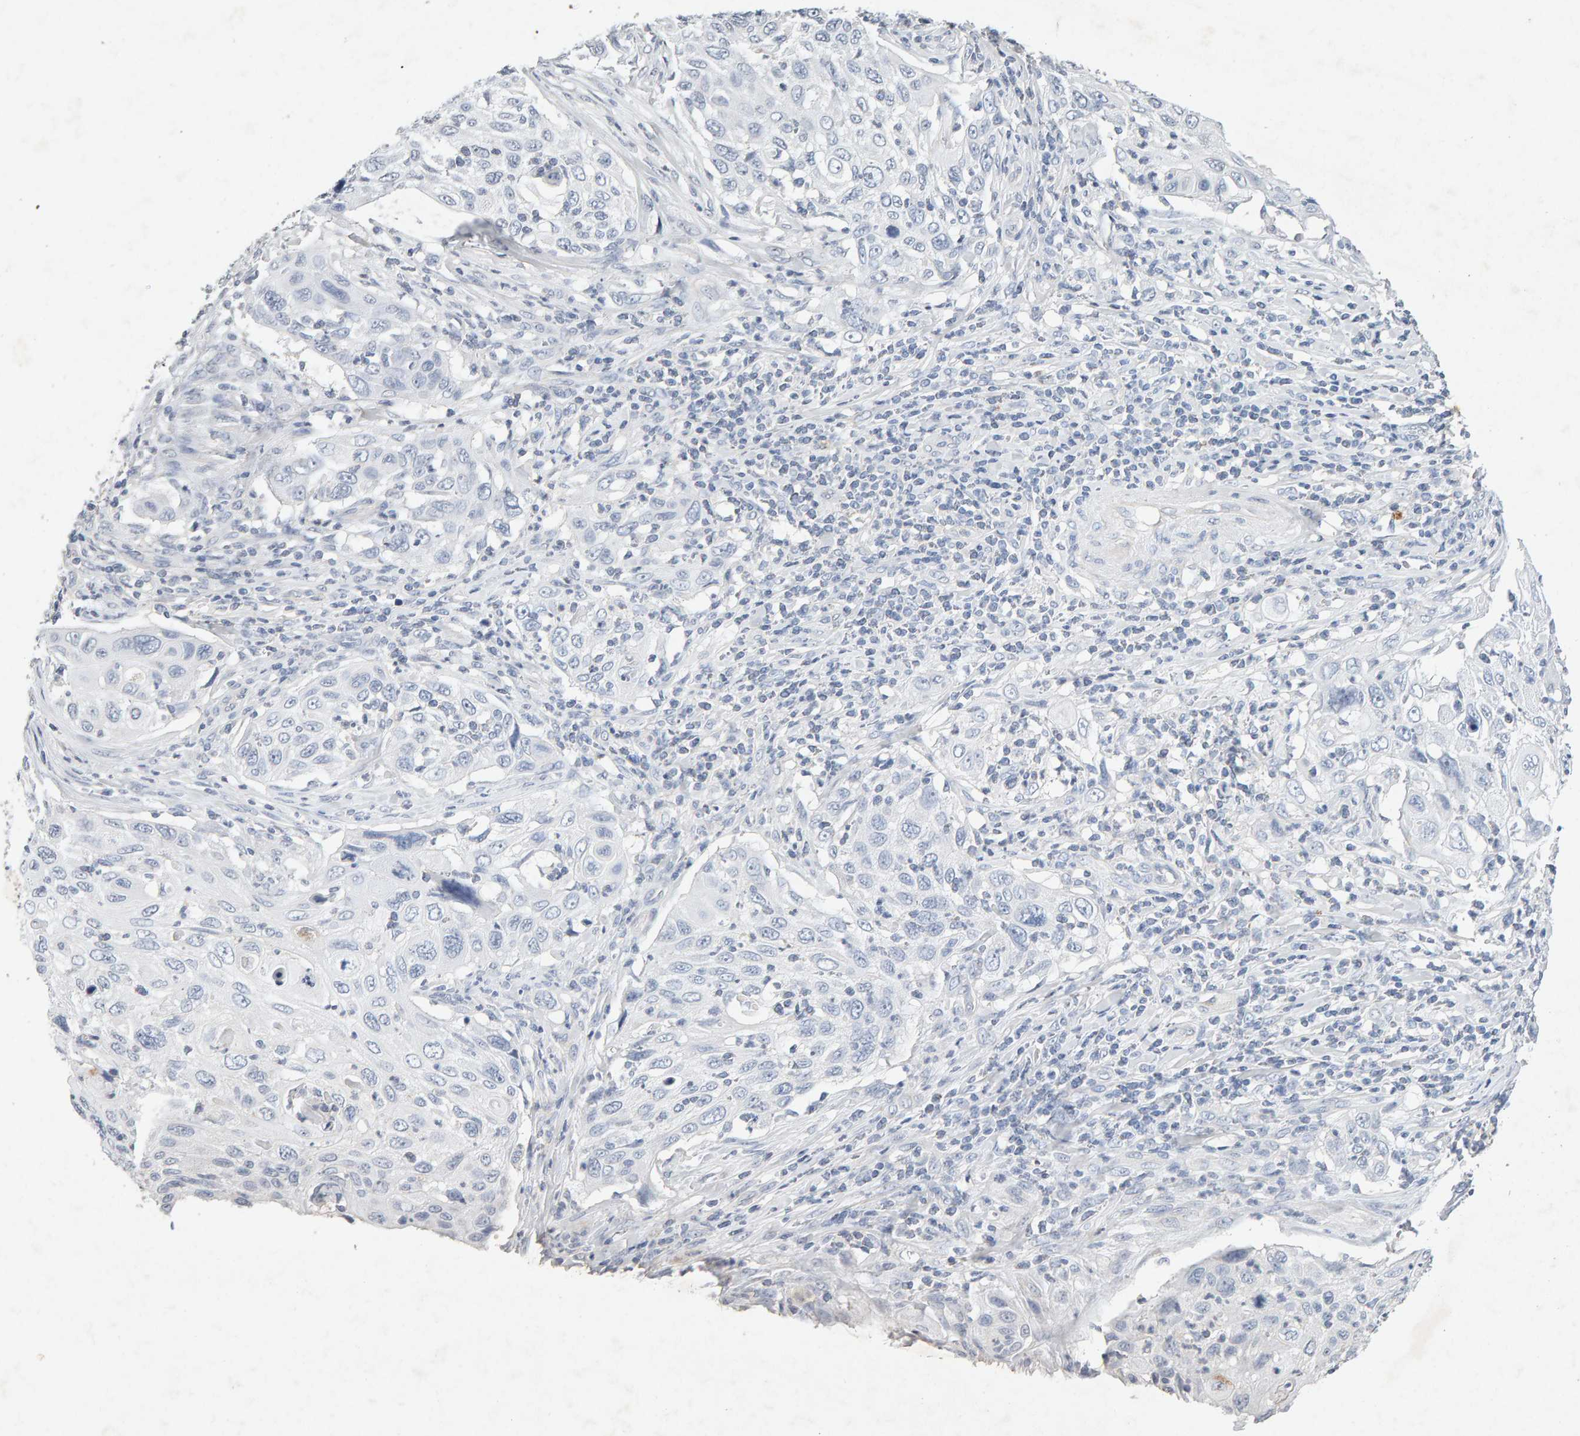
{"staining": {"intensity": "negative", "quantity": "none", "location": "none"}, "tissue": "cervical cancer", "cell_type": "Tumor cells", "image_type": "cancer", "snomed": [{"axis": "morphology", "description": "Squamous cell carcinoma, NOS"}, {"axis": "topography", "description": "Cervix"}], "caption": "Image shows no significant protein expression in tumor cells of cervical cancer (squamous cell carcinoma).", "gene": "PTPRM", "patient": {"sex": "female", "age": 70}}